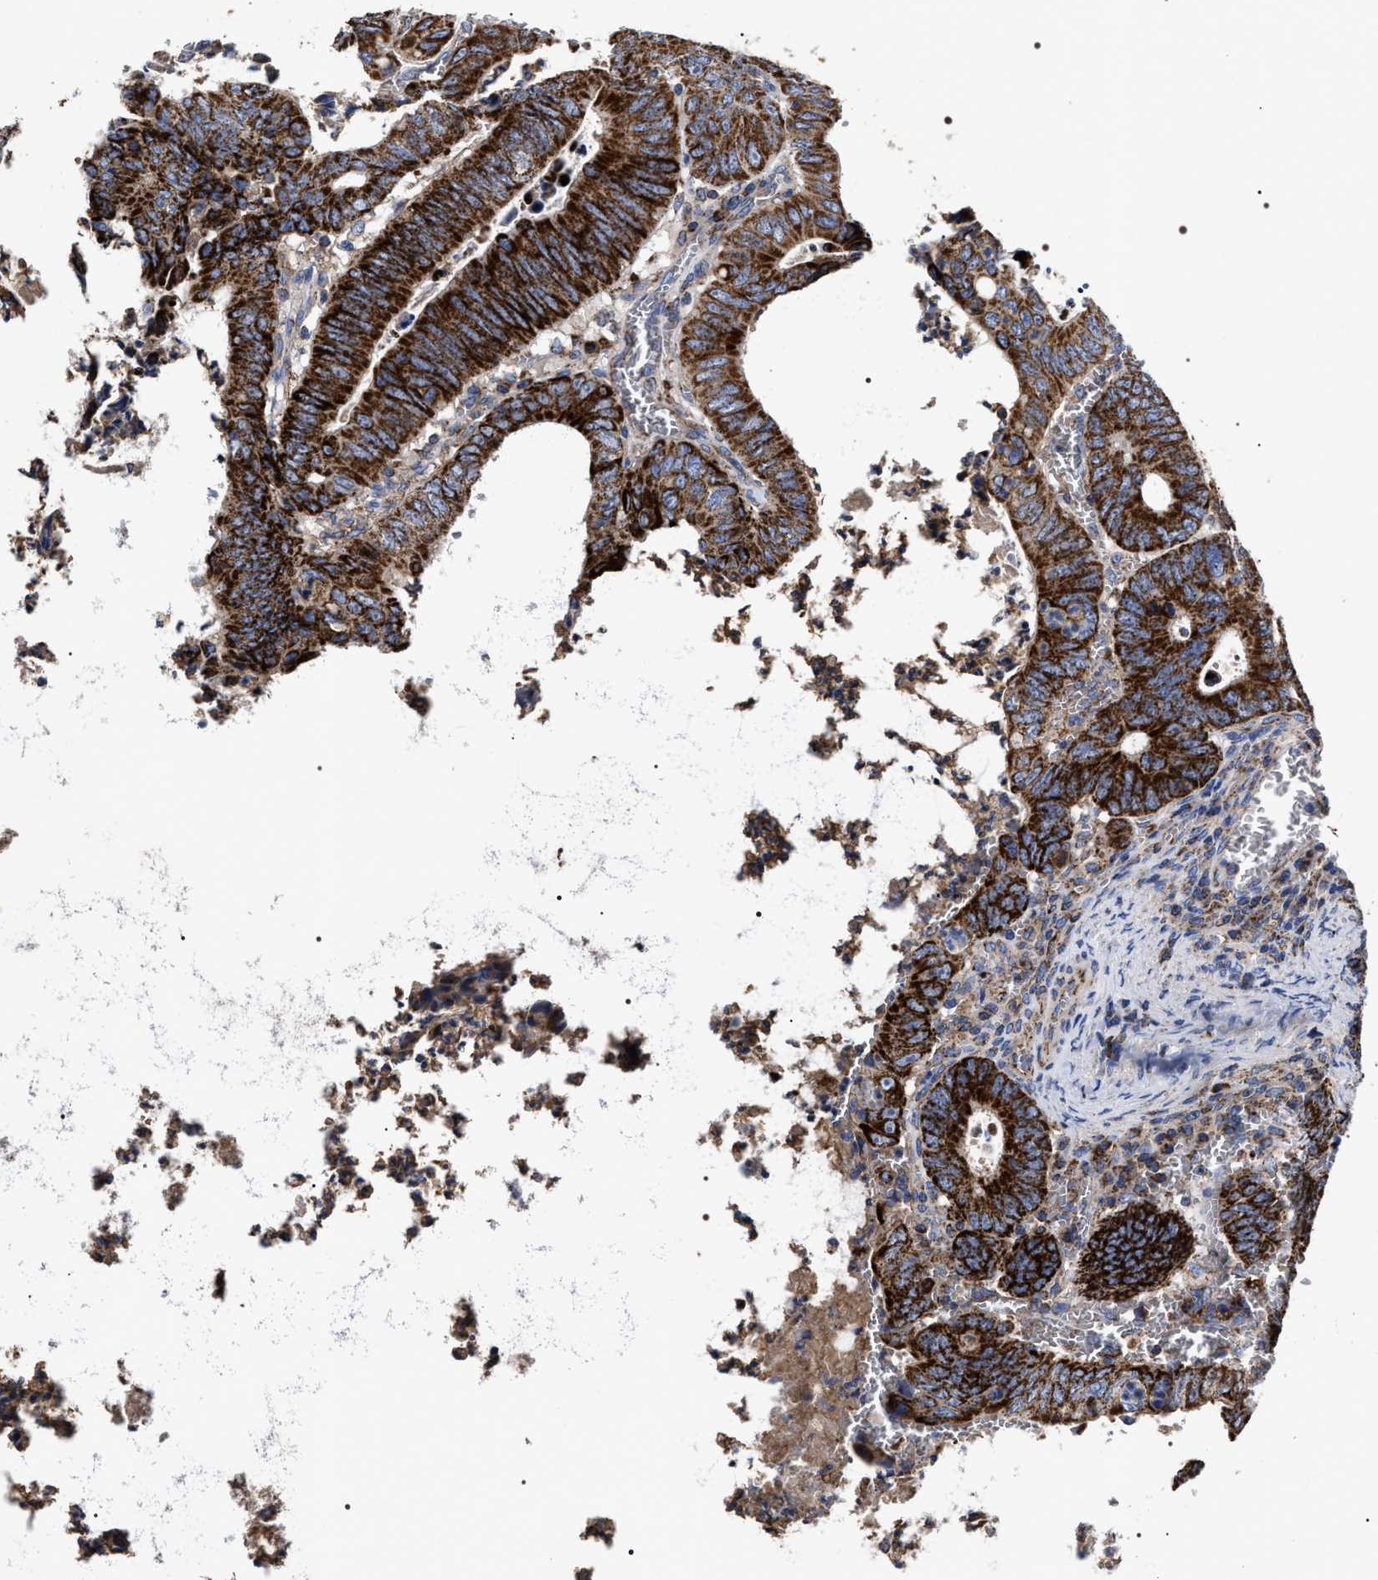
{"staining": {"intensity": "strong", "quantity": ">75%", "location": "cytoplasmic/membranous"}, "tissue": "colorectal cancer", "cell_type": "Tumor cells", "image_type": "cancer", "snomed": [{"axis": "morphology", "description": "Inflammation, NOS"}, {"axis": "morphology", "description": "Adenocarcinoma, NOS"}, {"axis": "topography", "description": "Colon"}], "caption": "The immunohistochemical stain labels strong cytoplasmic/membranous staining in tumor cells of adenocarcinoma (colorectal) tissue. The staining was performed using DAB, with brown indicating positive protein expression. Nuclei are stained blue with hematoxylin.", "gene": "COG5", "patient": {"sex": "male", "age": 72}}